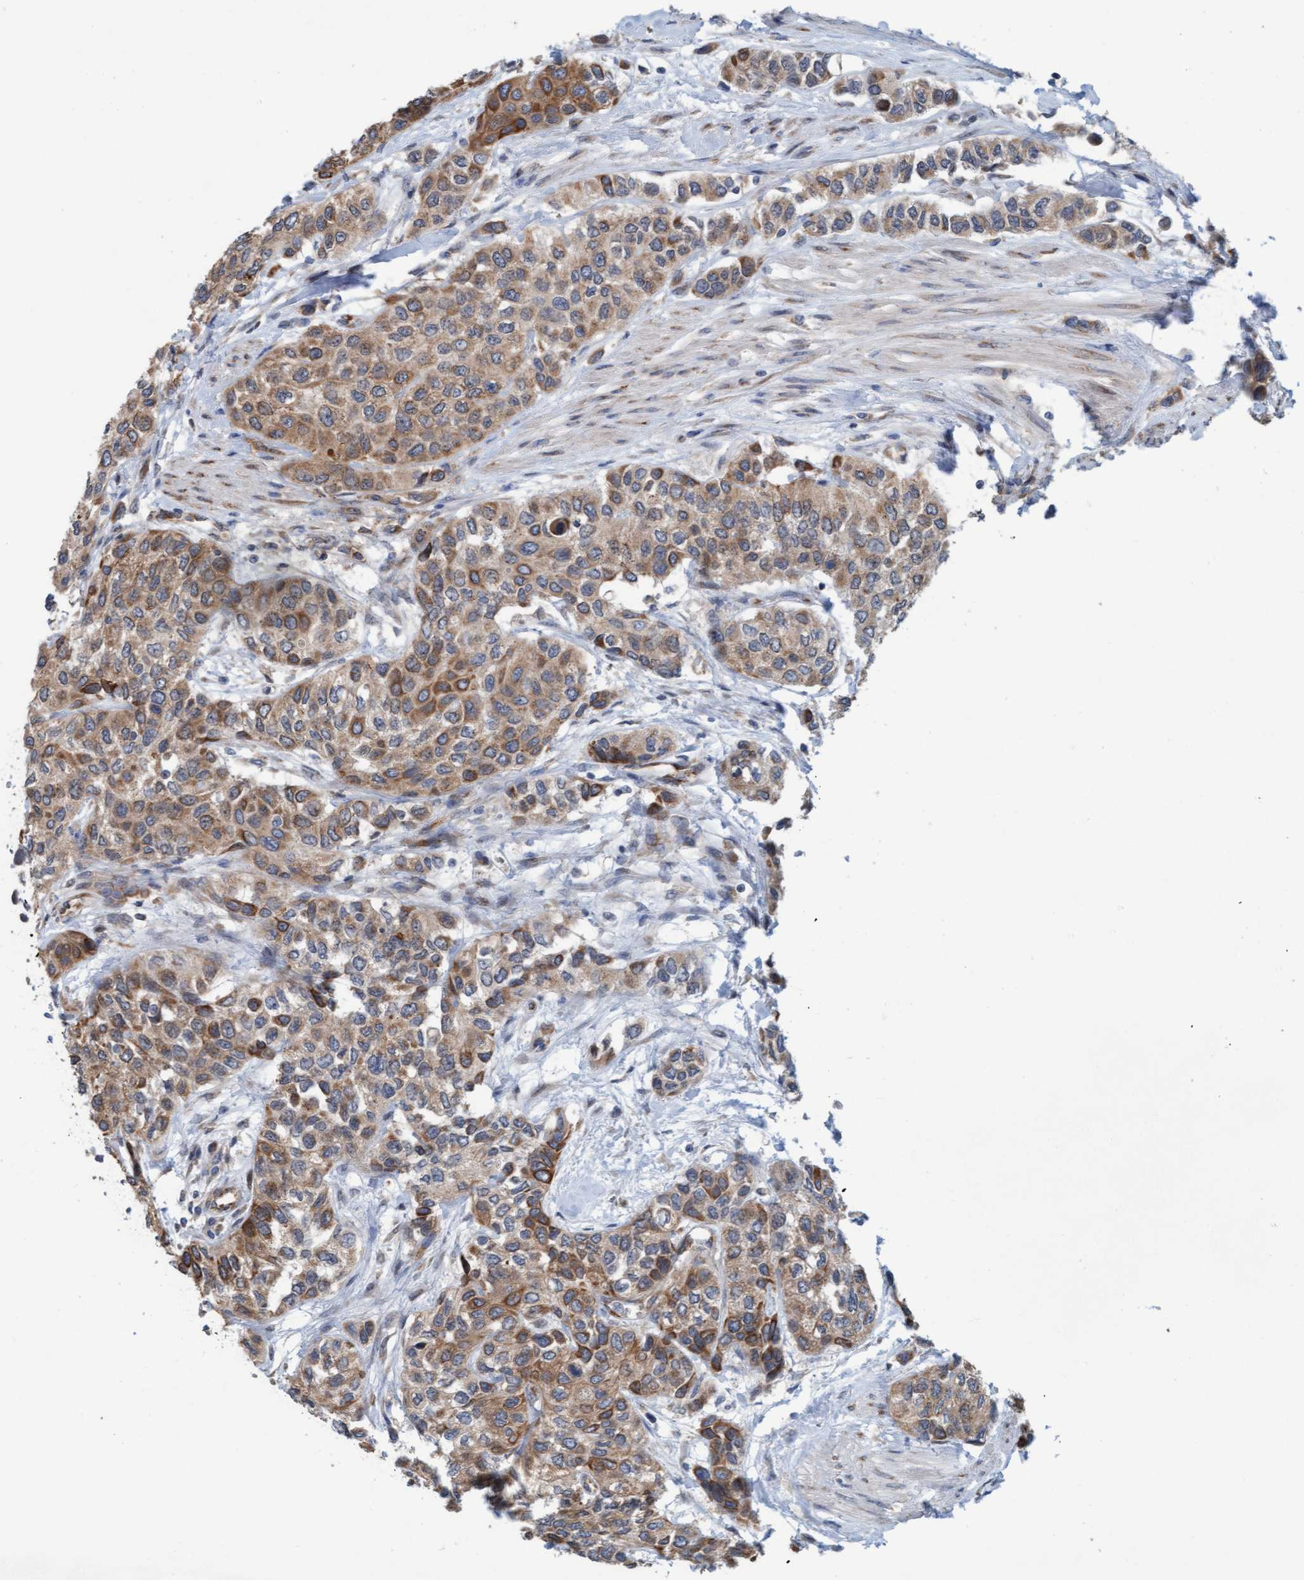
{"staining": {"intensity": "moderate", "quantity": ">75%", "location": "cytoplasmic/membranous"}, "tissue": "urothelial cancer", "cell_type": "Tumor cells", "image_type": "cancer", "snomed": [{"axis": "morphology", "description": "Urothelial carcinoma, High grade"}, {"axis": "topography", "description": "Urinary bladder"}], "caption": "Brown immunohistochemical staining in human urothelial cancer exhibits moderate cytoplasmic/membranous expression in approximately >75% of tumor cells. Using DAB (3,3'-diaminobenzidine) (brown) and hematoxylin (blue) stains, captured at high magnification using brightfield microscopy.", "gene": "ZNF566", "patient": {"sex": "female", "age": 56}}